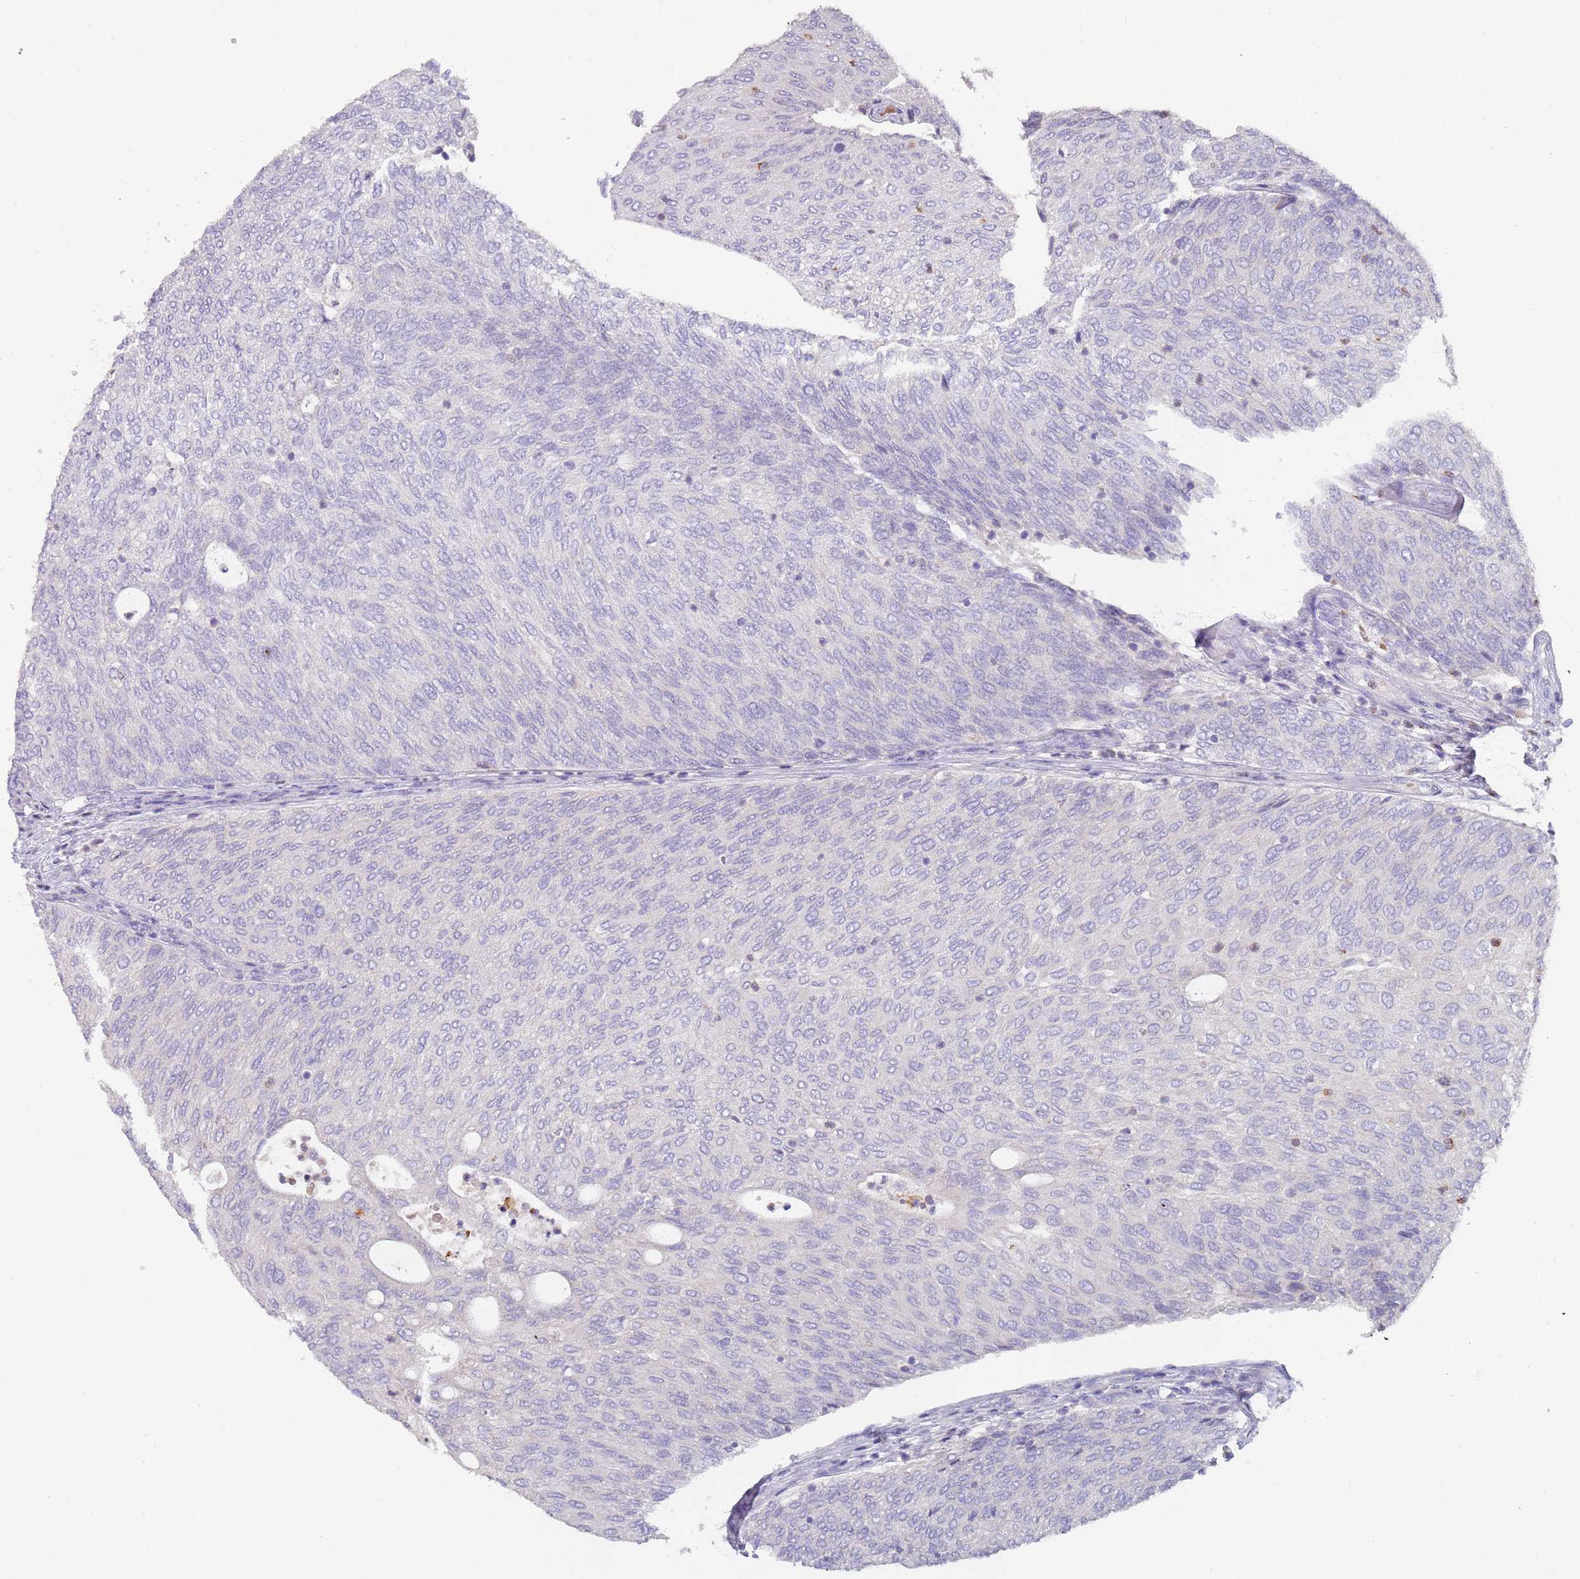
{"staining": {"intensity": "negative", "quantity": "none", "location": "none"}, "tissue": "urothelial cancer", "cell_type": "Tumor cells", "image_type": "cancer", "snomed": [{"axis": "morphology", "description": "Urothelial carcinoma, Low grade"}, {"axis": "topography", "description": "Urinary bladder"}], "caption": "An image of urothelial cancer stained for a protein shows no brown staining in tumor cells.", "gene": "TMEM251", "patient": {"sex": "female", "age": 79}}